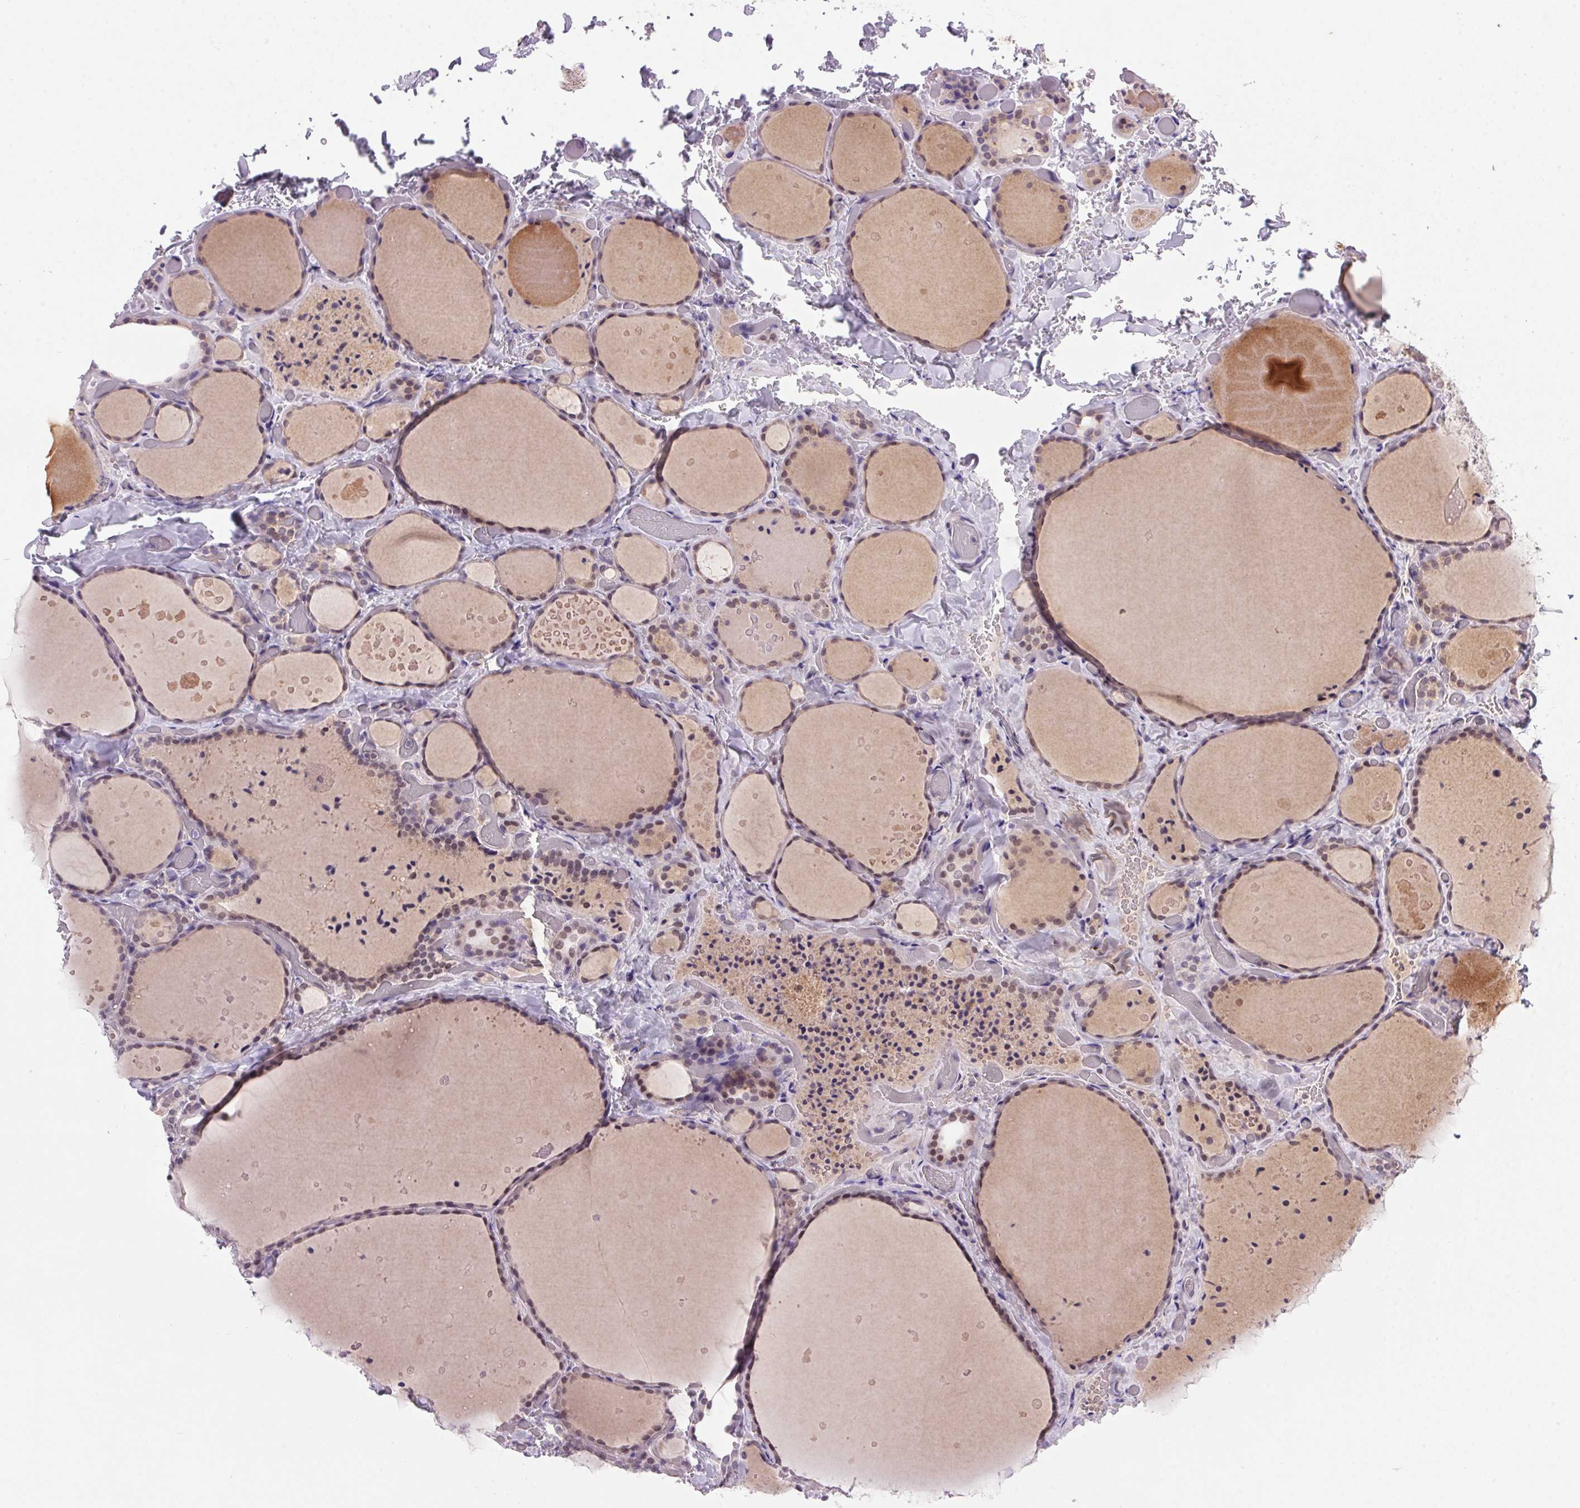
{"staining": {"intensity": "weak", "quantity": "25%-75%", "location": "cytoplasmic/membranous"}, "tissue": "thyroid gland", "cell_type": "Glandular cells", "image_type": "normal", "snomed": [{"axis": "morphology", "description": "Normal tissue, NOS"}, {"axis": "topography", "description": "Thyroid gland"}], "caption": "Protein staining reveals weak cytoplasmic/membranous staining in about 25%-75% of glandular cells in unremarkable thyroid gland. The staining is performed using DAB (3,3'-diaminobenzidine) brown chromogen to label protein expression. The nuclei are counter-stained blue using hematoxylin.", "gene": "AKR1E2", "patient": {"sex": "female", "age": 36}}